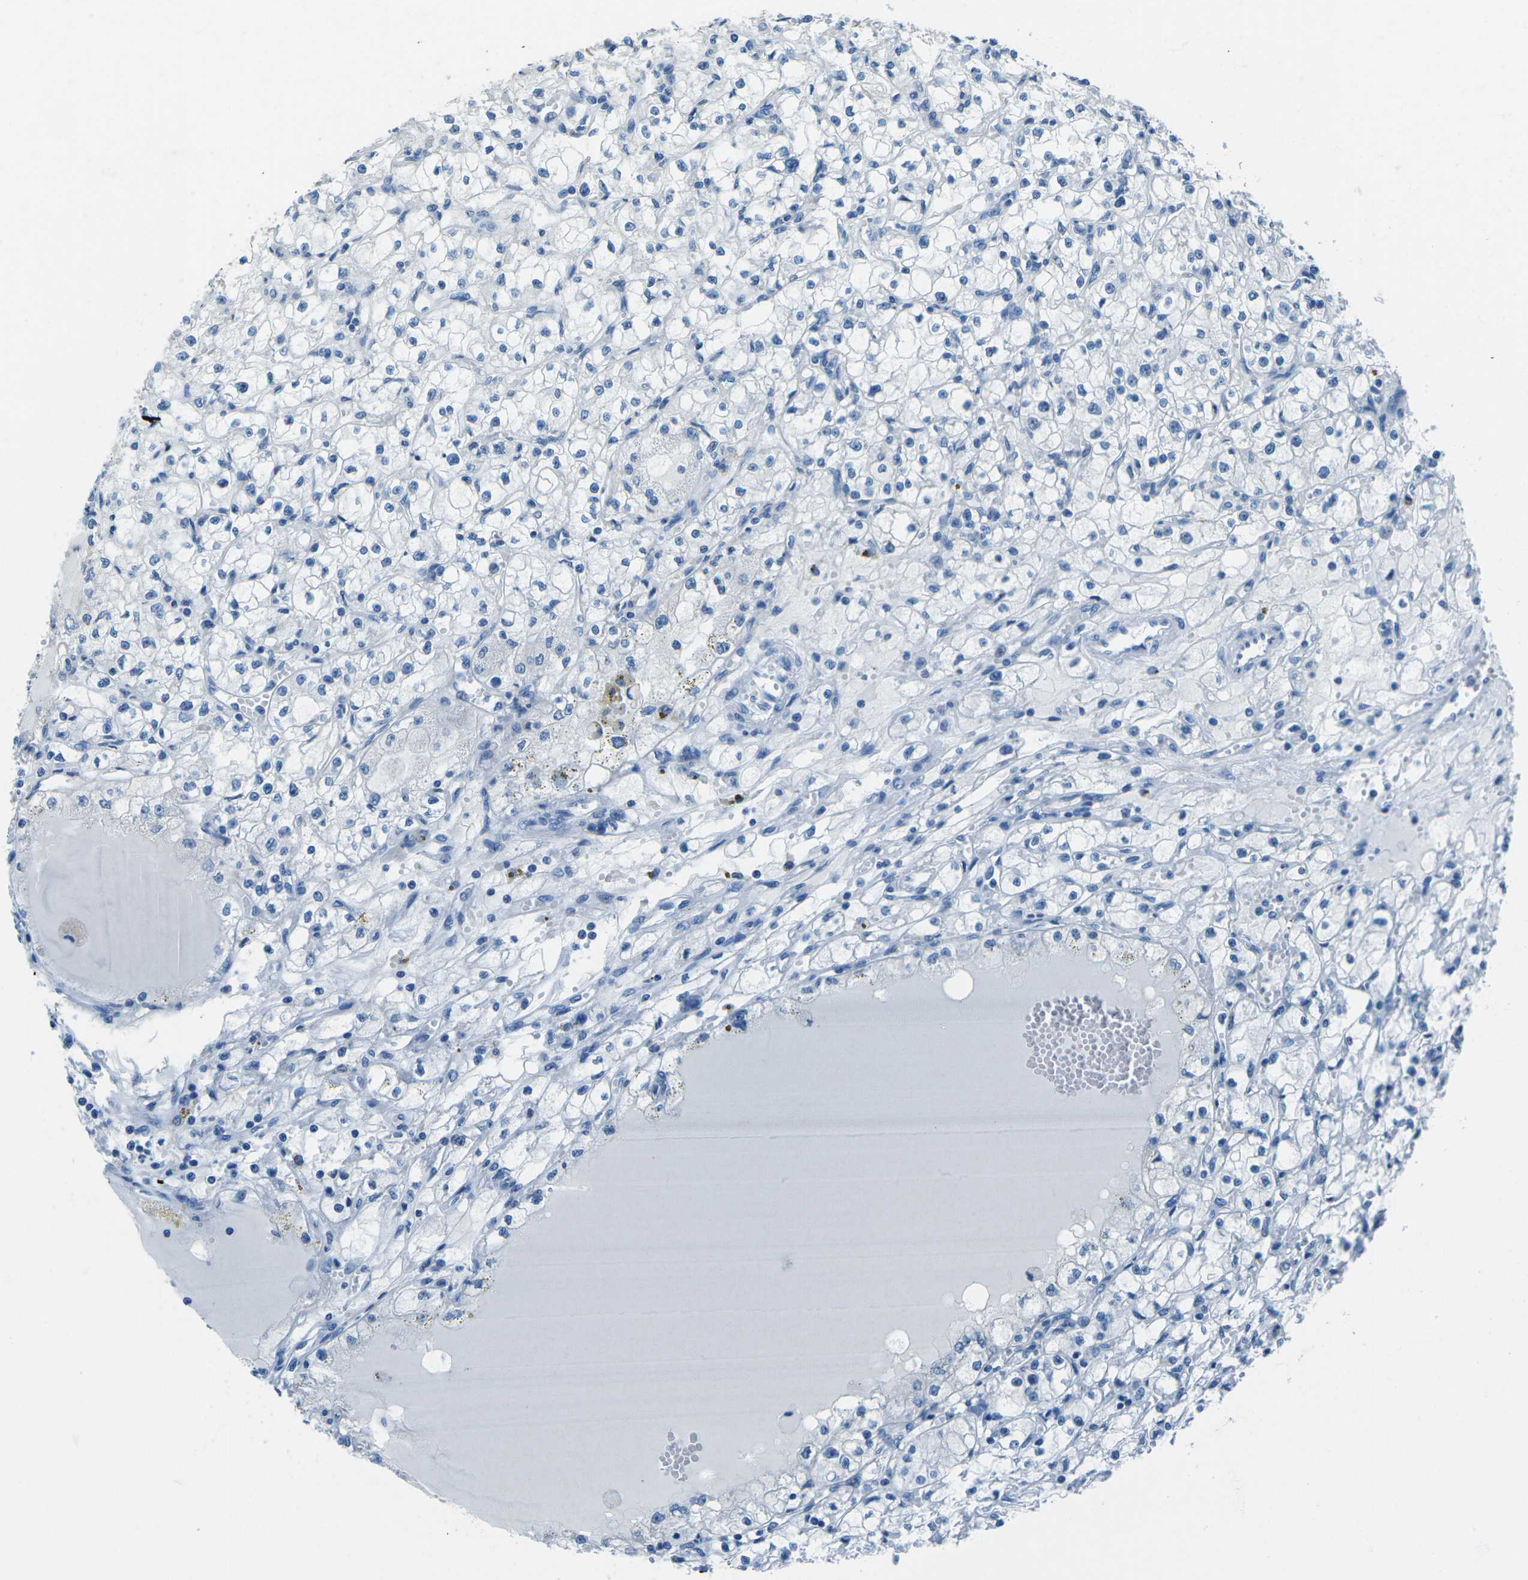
{"staining": {"intensity": "negative", "quantity": "none", "location": "none"}, "tissue": "renal cancer", "cell_type": "Tumor cells", "image_type": "cancer", "snomed": [{"axis": "morphology", "description": "Adenocarcinoma, NOS"}, {"axis": "topography", "description": "Kidney"}], "caption": "Tumor cells show no significant protein expression in renal cancer.", "gene": "MYH8", "patient": {"sex": "male", "age": 56}}